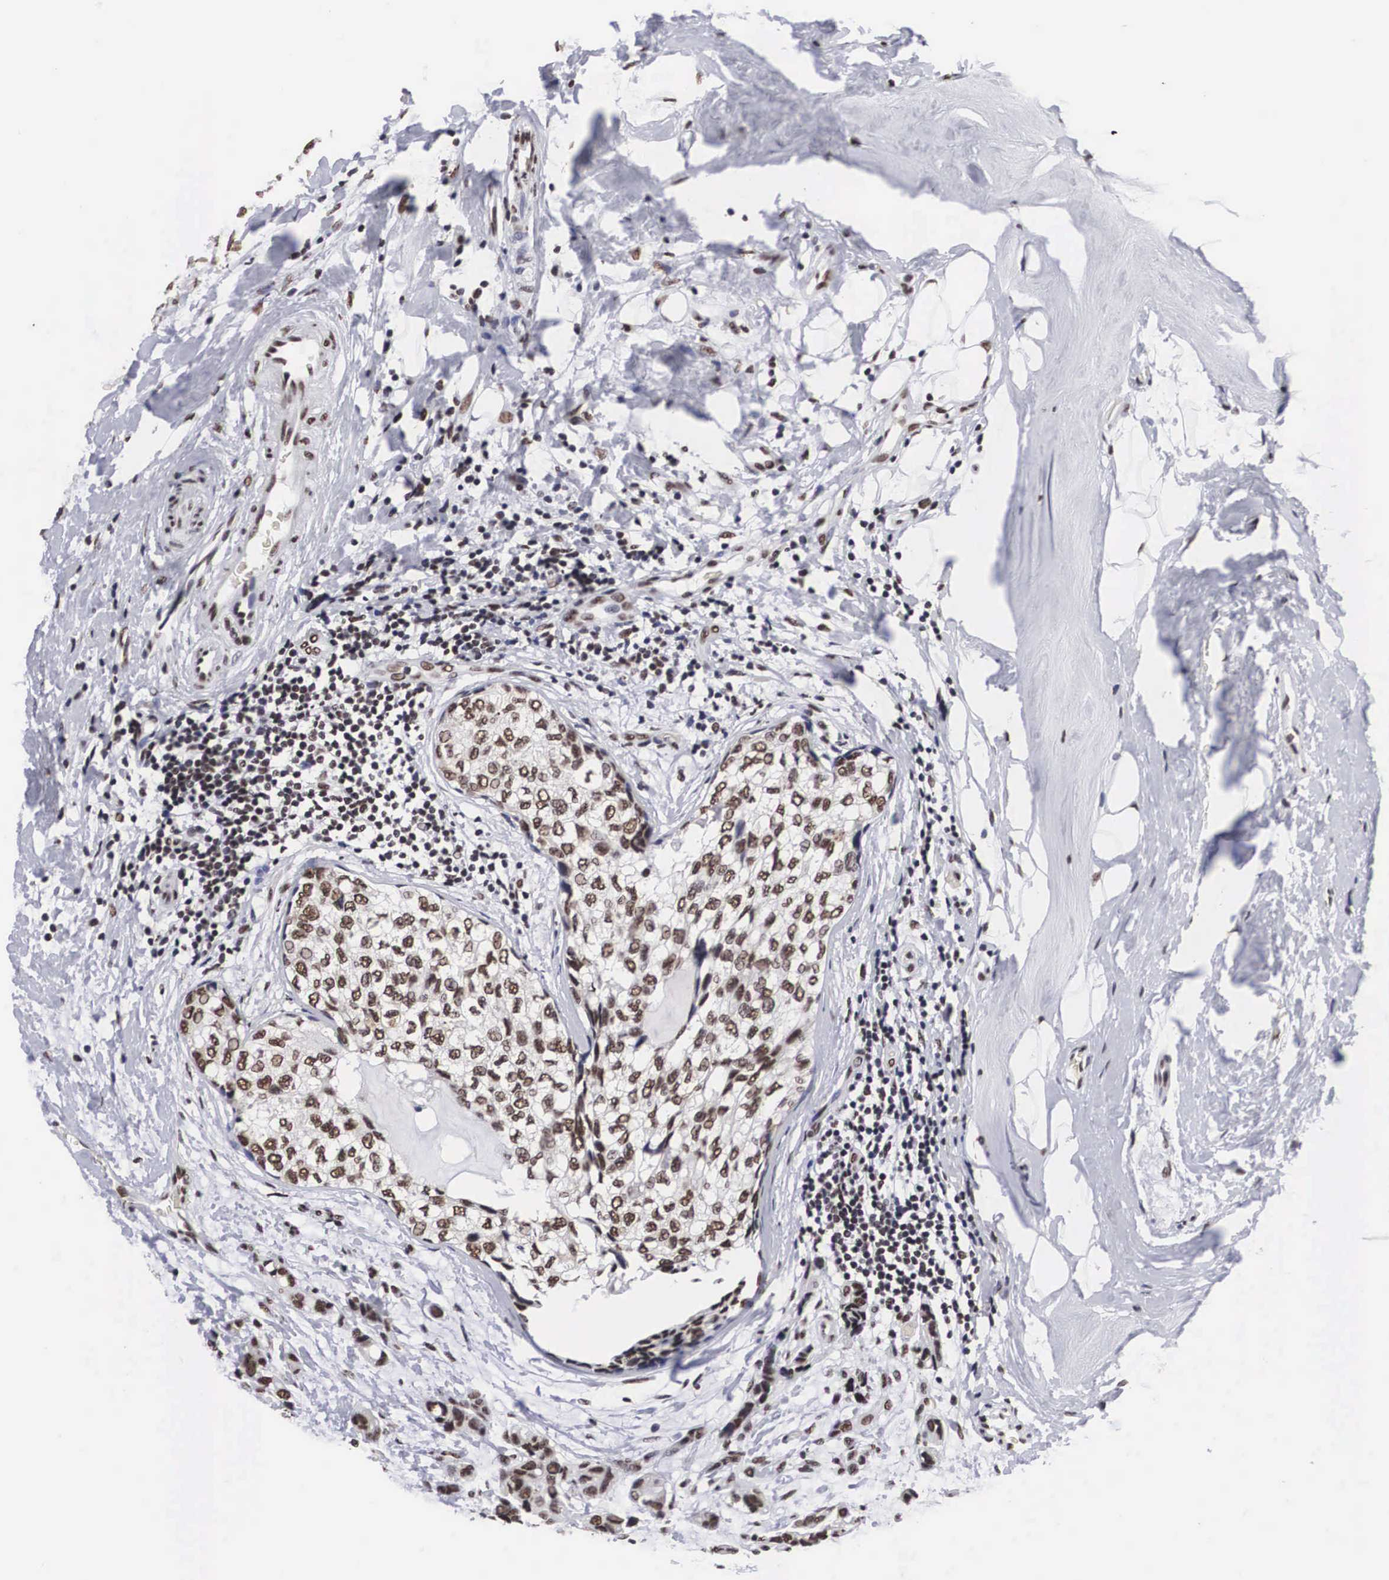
{"staining": {"intensity": "moderate", "quantity": ">75%", "location": "nuclear"}, "tissue": "breast cancer", "cell_type": "Tumor cells", "image_type": "cancer", "snomed": [{"axis": "morphology", "description": "Duct carcinoma"}, {"axis": "topography", "description": "Breast"}], "caption": "Immunohistochemical staining of breast cancer reveals medium levels of moderate nuclear expression in about >75% of tumor cells.", "gene": "ACIN1", "patient": {"sex": "female", "age": 69}}